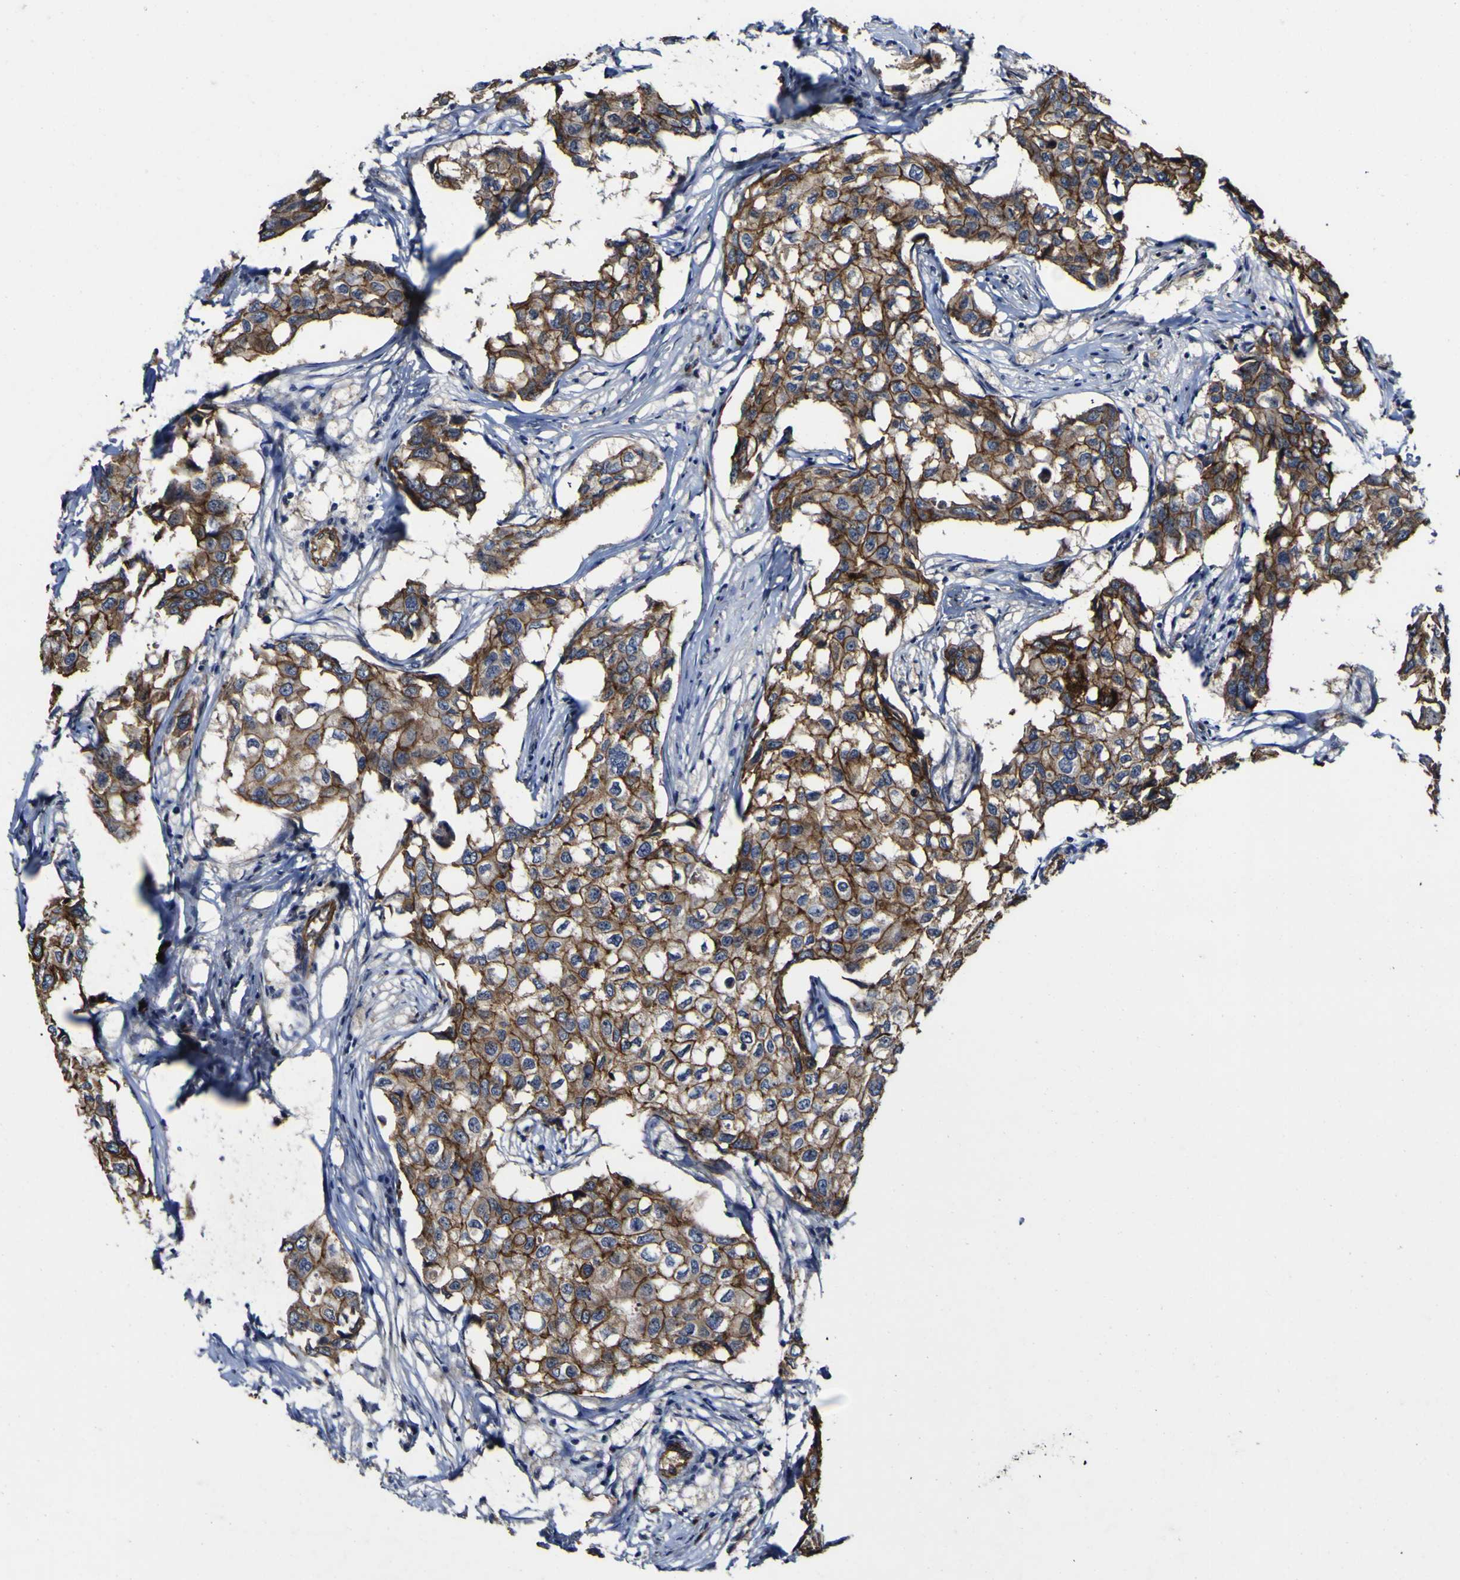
{"staining": {"intensity": "moderate", "quantity": ">75%", "location": "cytoplasmic/membranous"}, "tissue": "breast cancer", "cell_type": "Tumor cells", "image_type": "cancer", "snomed": [{"axis": "morphology", "description": "Duct carcinoma"}, {"axis": "topography", "description": "Breast"}], "caption": "This image demonstrates breast cancer (intraductal carcinoma) stained with immunohistochemistry (IHC) to label a protein in brown. The cytoplasmic/membranous of tumor cells show moderate positivity for the protein. Nuclei are counter-stained blue.", "gene": "CCL2", "patient": {"sex": "female", "age": 27}}